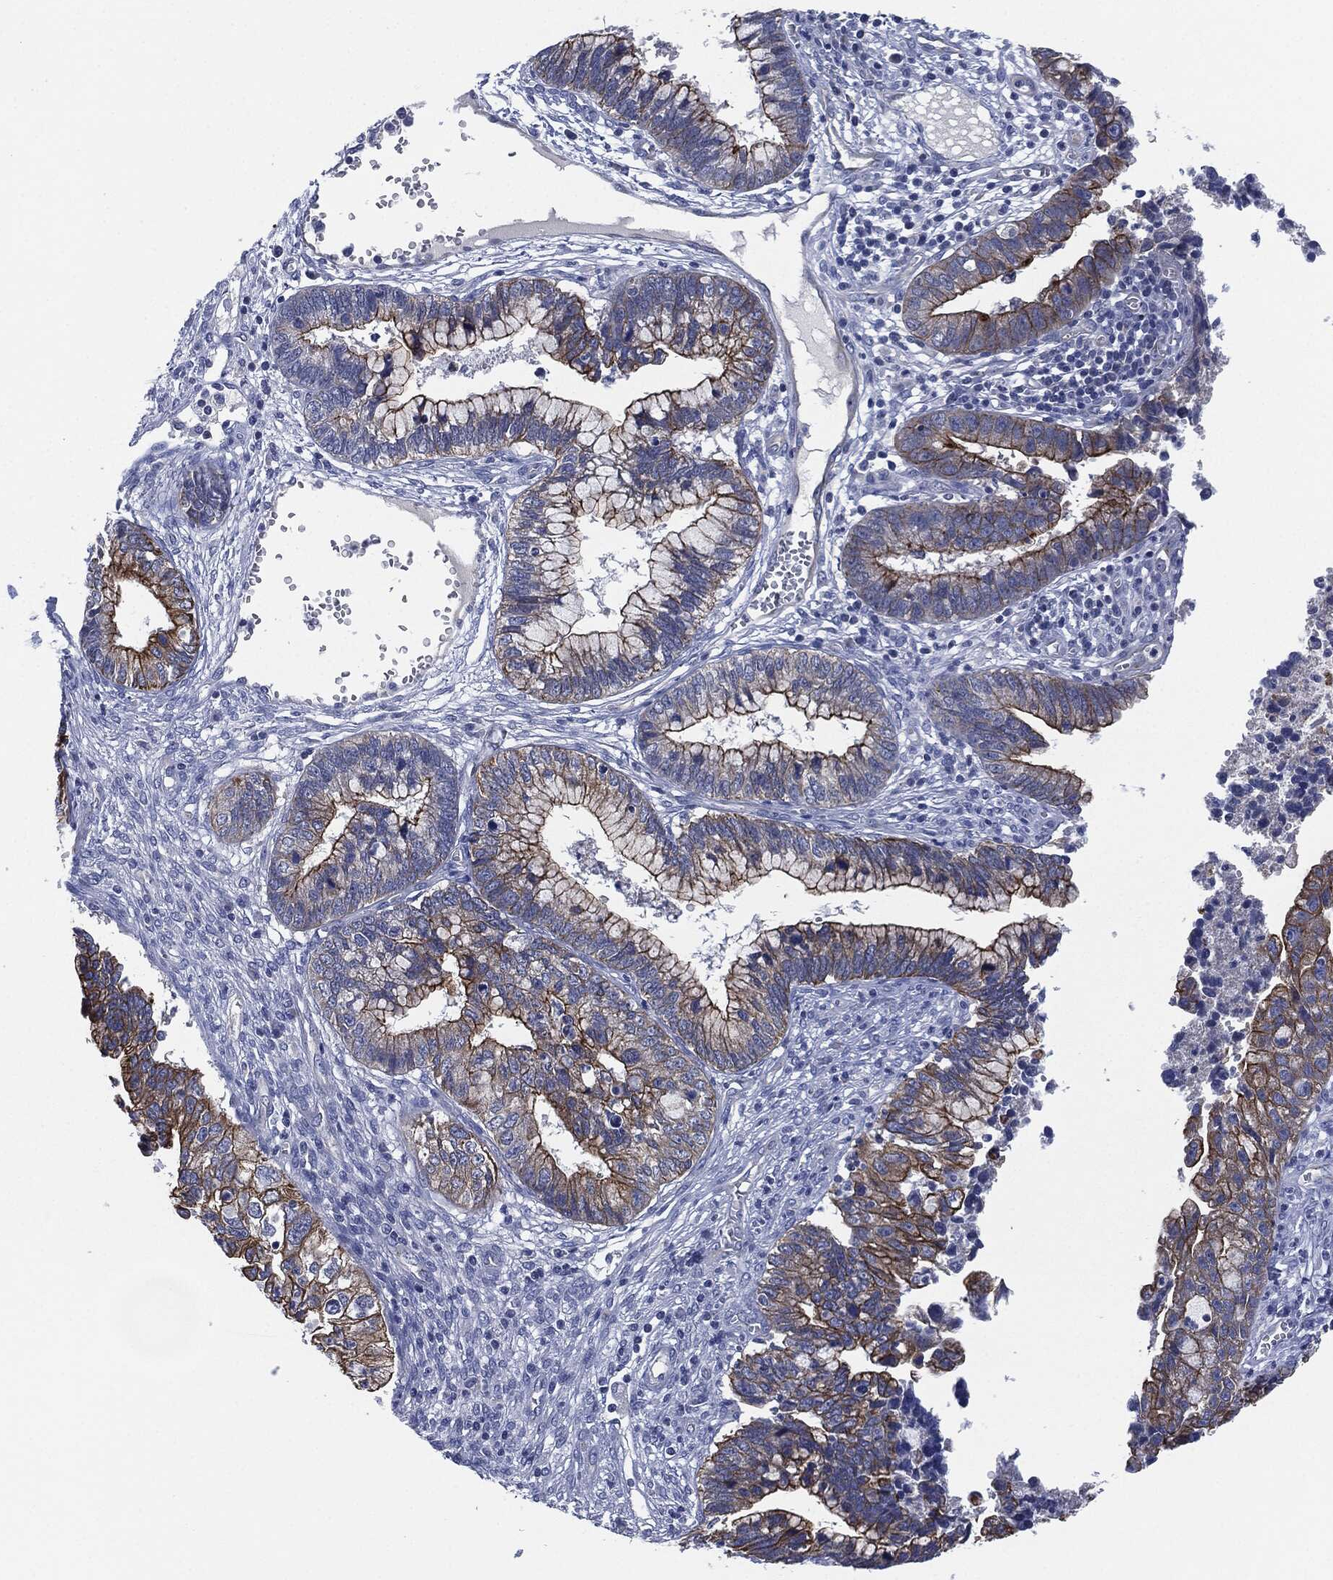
{"staining": {"intensity": "strong", "quantity": "<25%", "location": "cytoplasmic/membranous"}, "tissue": "cervical cancer", "cell_type": "Tumor cells", "image_type": "cancer", "snomed": [{"axis": "morphology", "description": "Adenocarcinoma, NOS"}, {"axis": "topography", "description": "Cervix"}], "caption": "Cervical cancer tissue displays strong cytoplasmic/membranous staining in about <25% of tumor cells The staining is performed using DAB brown chromogen to label protein expression. The nuclei are counter-stained blue using hematoxylin.", "gene": "SHROOM2", "patient": {"sex": "female", "age": 44}}